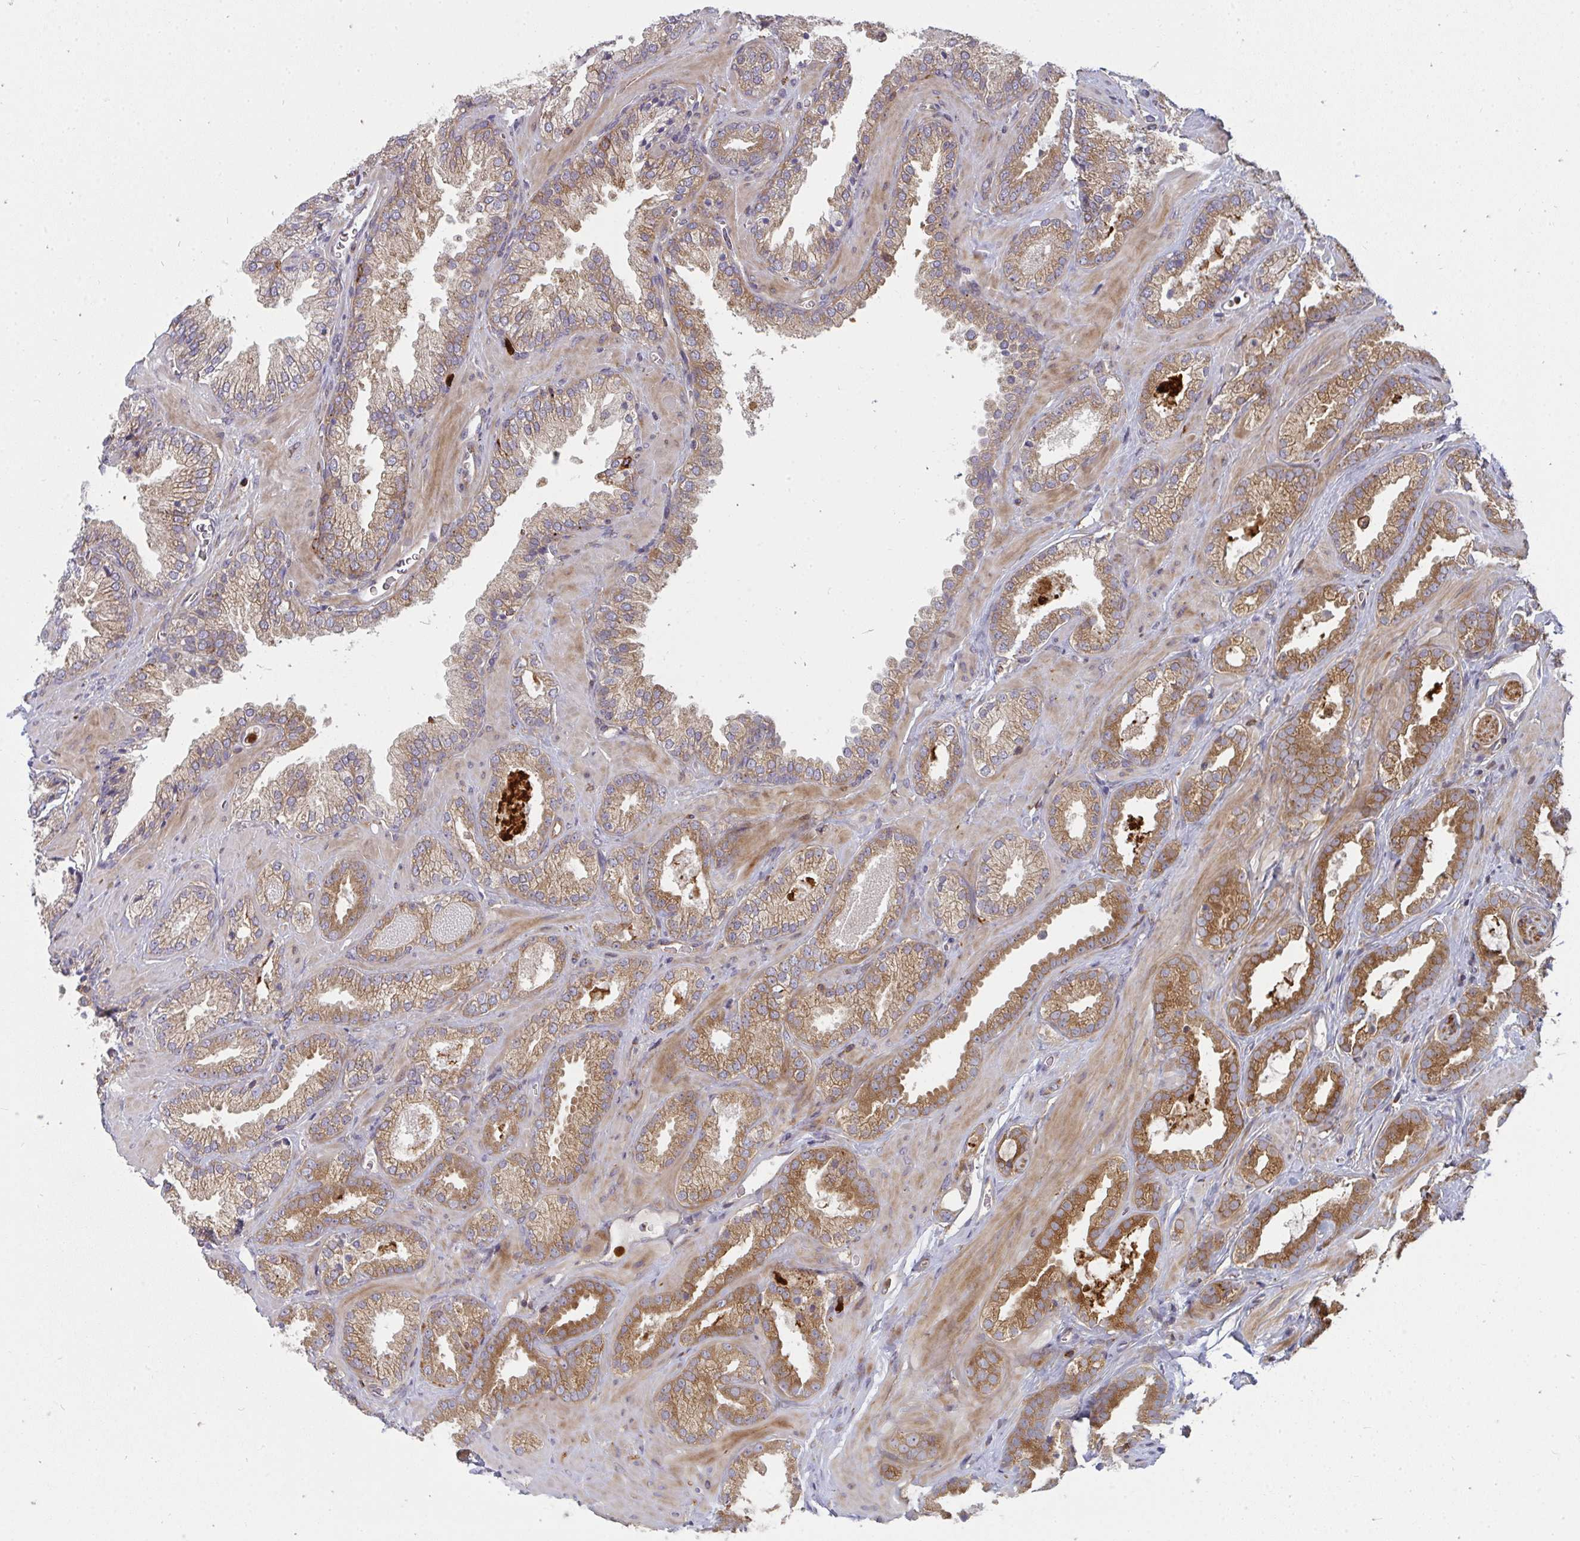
{"staining": {"intensity": "moderate", "quantity": ">75%", "location": "cytoplasmic/membranous"}, "tissue": "prostate cancer", "cell_type": "Tumor cells", "image_type": "cancer", "snomed": [{"axis": "morphology", "description": "Adenocarcinoma, Low grade"}, {"axis": "topography", "description": "Prostate"}], "caption": "Immunohistochemistry (IHC) staining of prostate low-grade adenocarcinoma, which exhibits medium levels of moderate cytoplasmic/membranous staining in about >75% of tumor cells indicating moderate cytoplasmic/membranous protein positivity. The staining was performed using DAB (brown) for protein detection and nuclei were counterstained in hematoxylin (blue).", "gene": "CSF3R", "patient": {"sex": "male", "age": 62}}